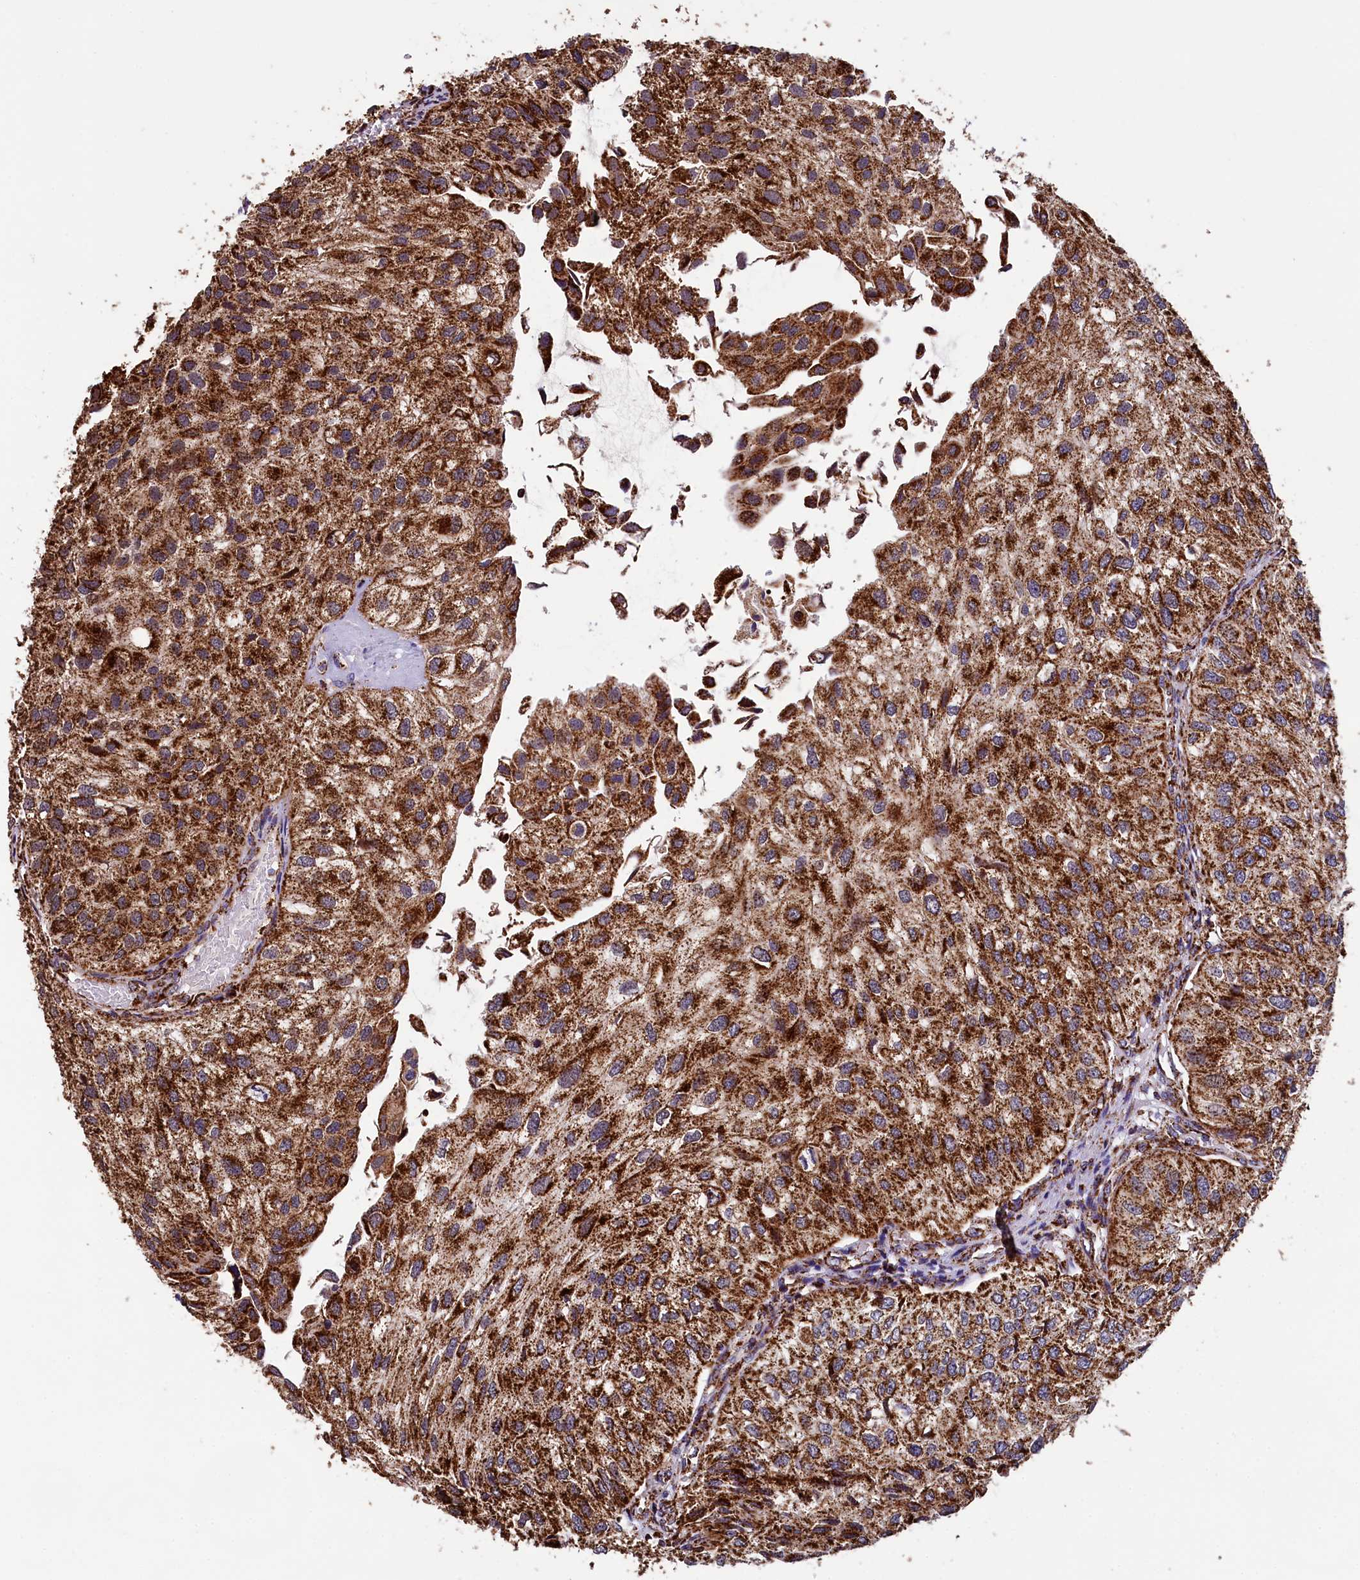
{"staining": {"intensity": "strong", "quantity": ">75%", "location": "cytoplasmic/membranous"}, "tissue": "urothelial cancer", "cell_type": "Tumor cells", "image_type": "cancer", "snomed": [{"axis": "morphology", "description": "Urothelial carcinoma, Low grade"}, {"axis": "topography", "description": "Urinary bladder"}], "caption": "Low-grade urothelial carcinoma stained for a protein shows strong cytoplasmic/membranous positivity in tumor cells.", "gene": "KLC2", "patient": {"sex": "female", "age": 89}}